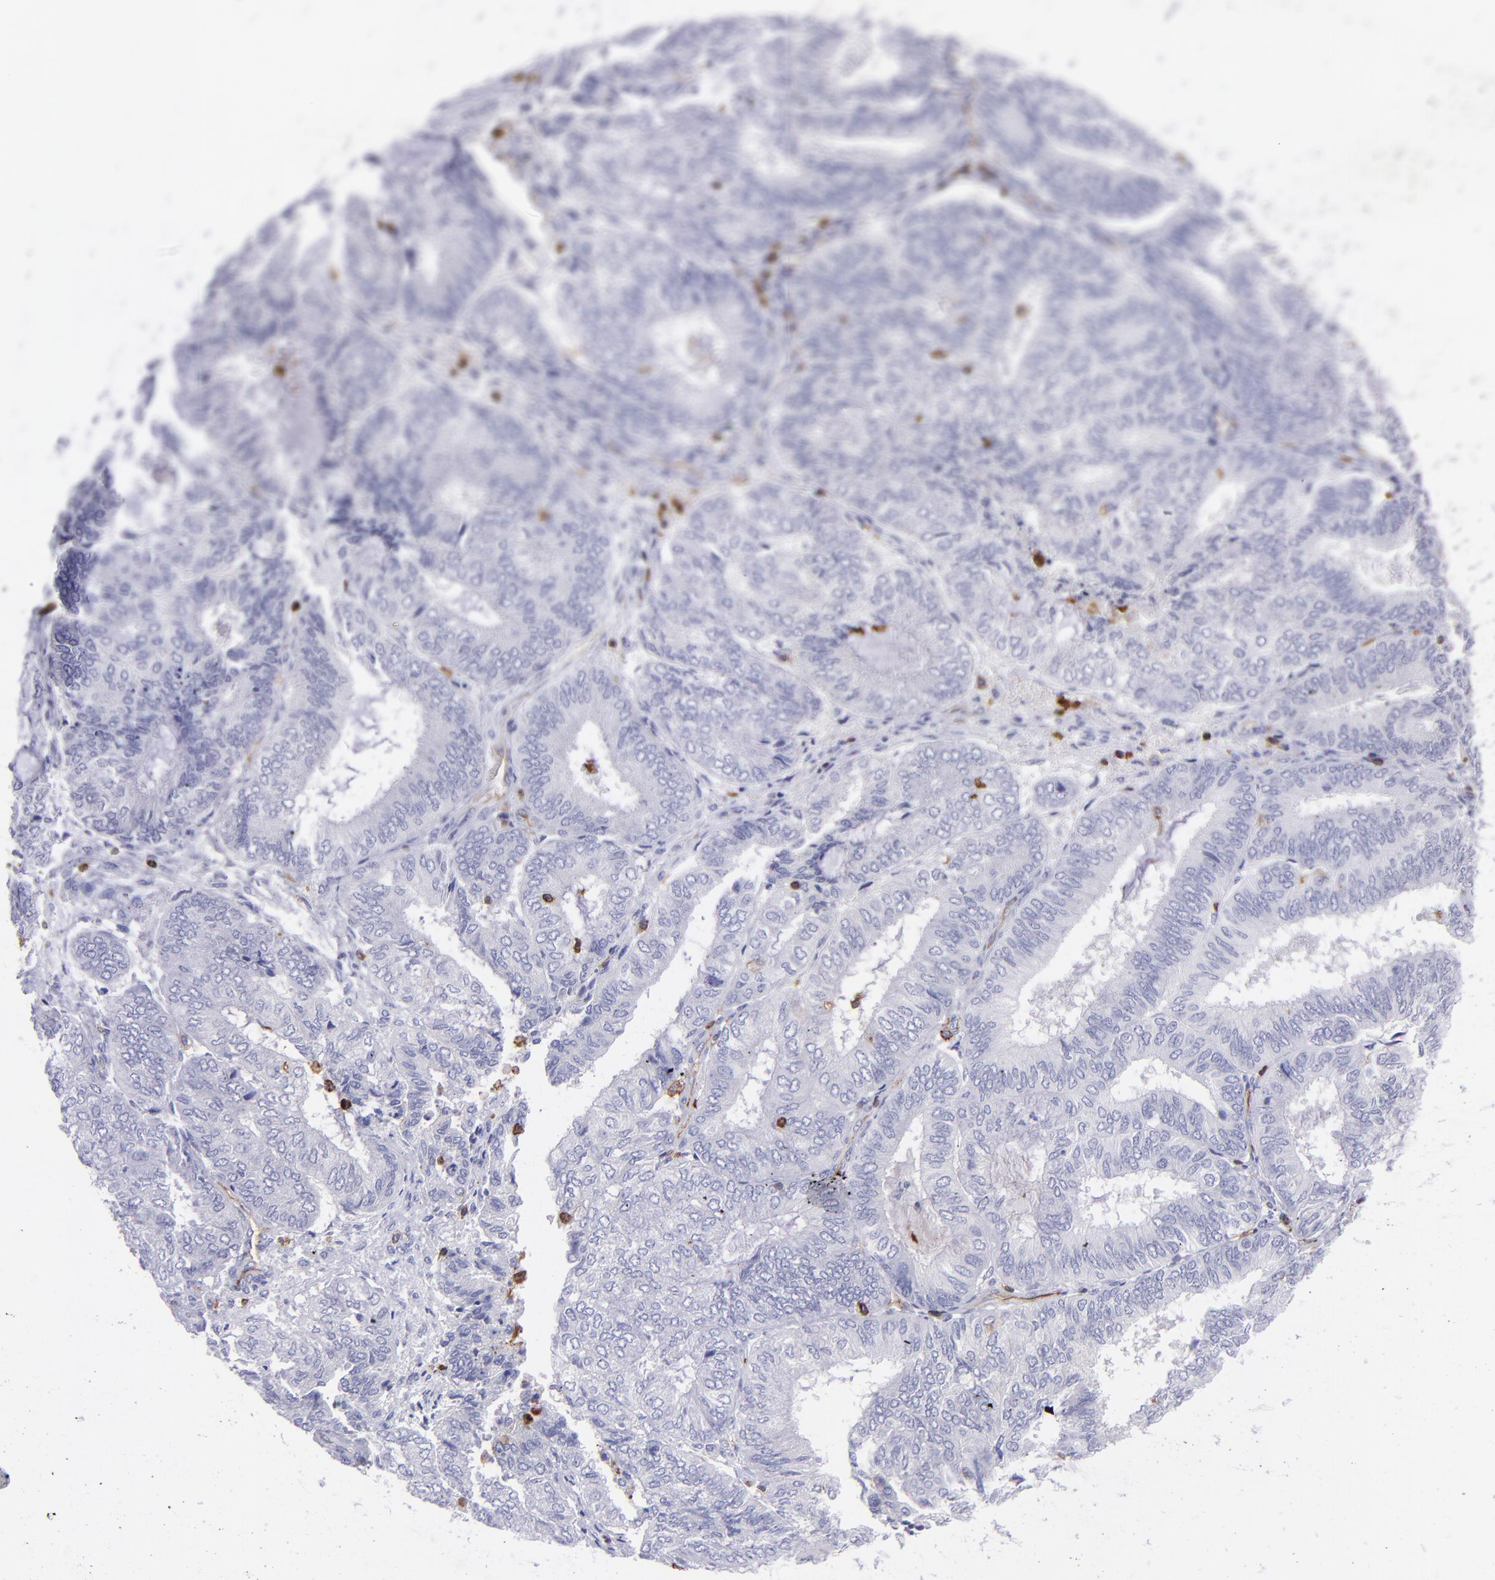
{"staining": {"intensity": "negative", "quantity": "none", "location": "none"}, "tissue": "endometrial cancer", "cell_type": "Tumor cells", "image_type": "cancer", "snomed": [{"axis": "morphology", "description": "Adenocarcinoma, NOS"}, {"axis": "topography", "description": "Endometrium"}], "caption": "DAB (3,3'-diaminobenzidine) immunohistochemical staining of human endometrial cancer (adenocarcinoma) displays no significant expression in tumor cells.", "gene": "ICAM3", "patient": {"sex": "female", "age": 59}}